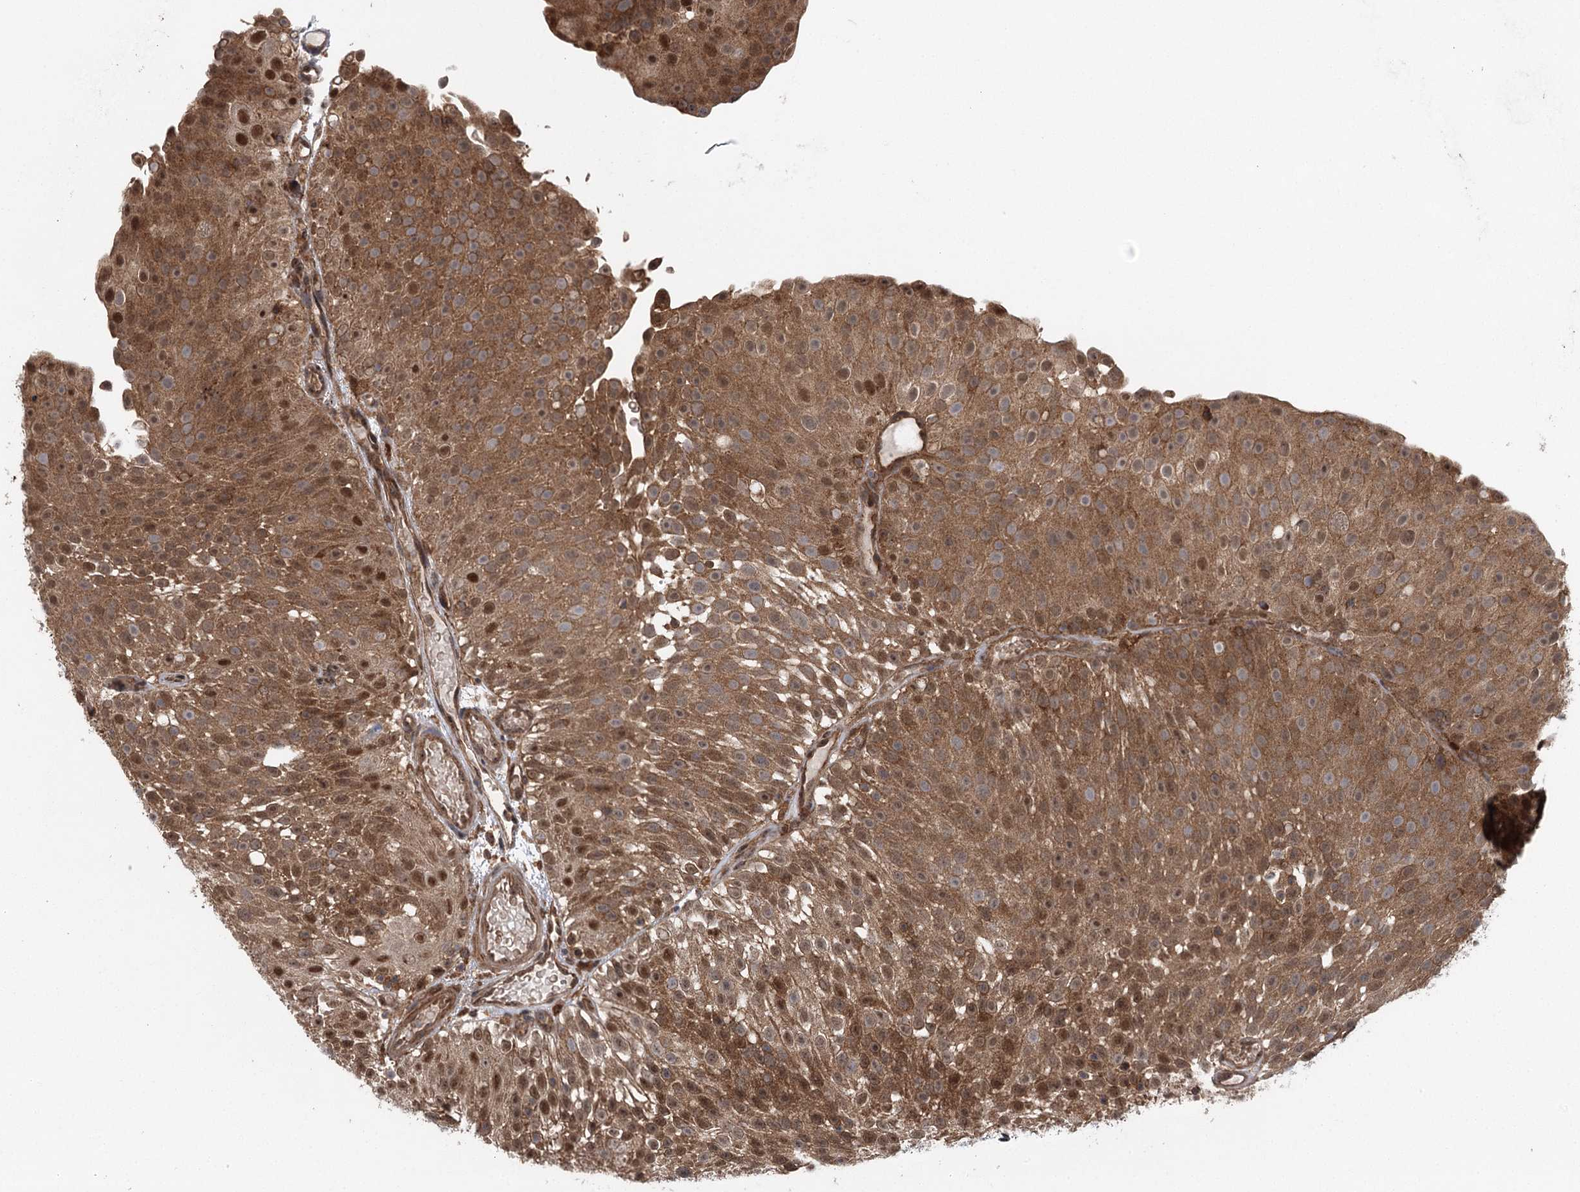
{"staining": {"intensity": "moderate", "quantity": ">75%", "location": "cytoplasmic/membranous,nuclear"}, "tissue": "urothelial cancer", "cell_type": "Tumor cells", "image_type": "cancer", "snomed": [{"axis": "morphology", "description": "Urothelial carcinoma, Low grade"}, {"axis": "topography", "description": "Urinary bladder"}], "caption": "This is a histology image of IHC staining of urothelial carcinoma (low-grade), which shows moderate staining in the cytoplasmic/membranous and nuclear of tumor cells.", "gene": "C12orf4", "patient": {"sex": "male", "age": 78}}